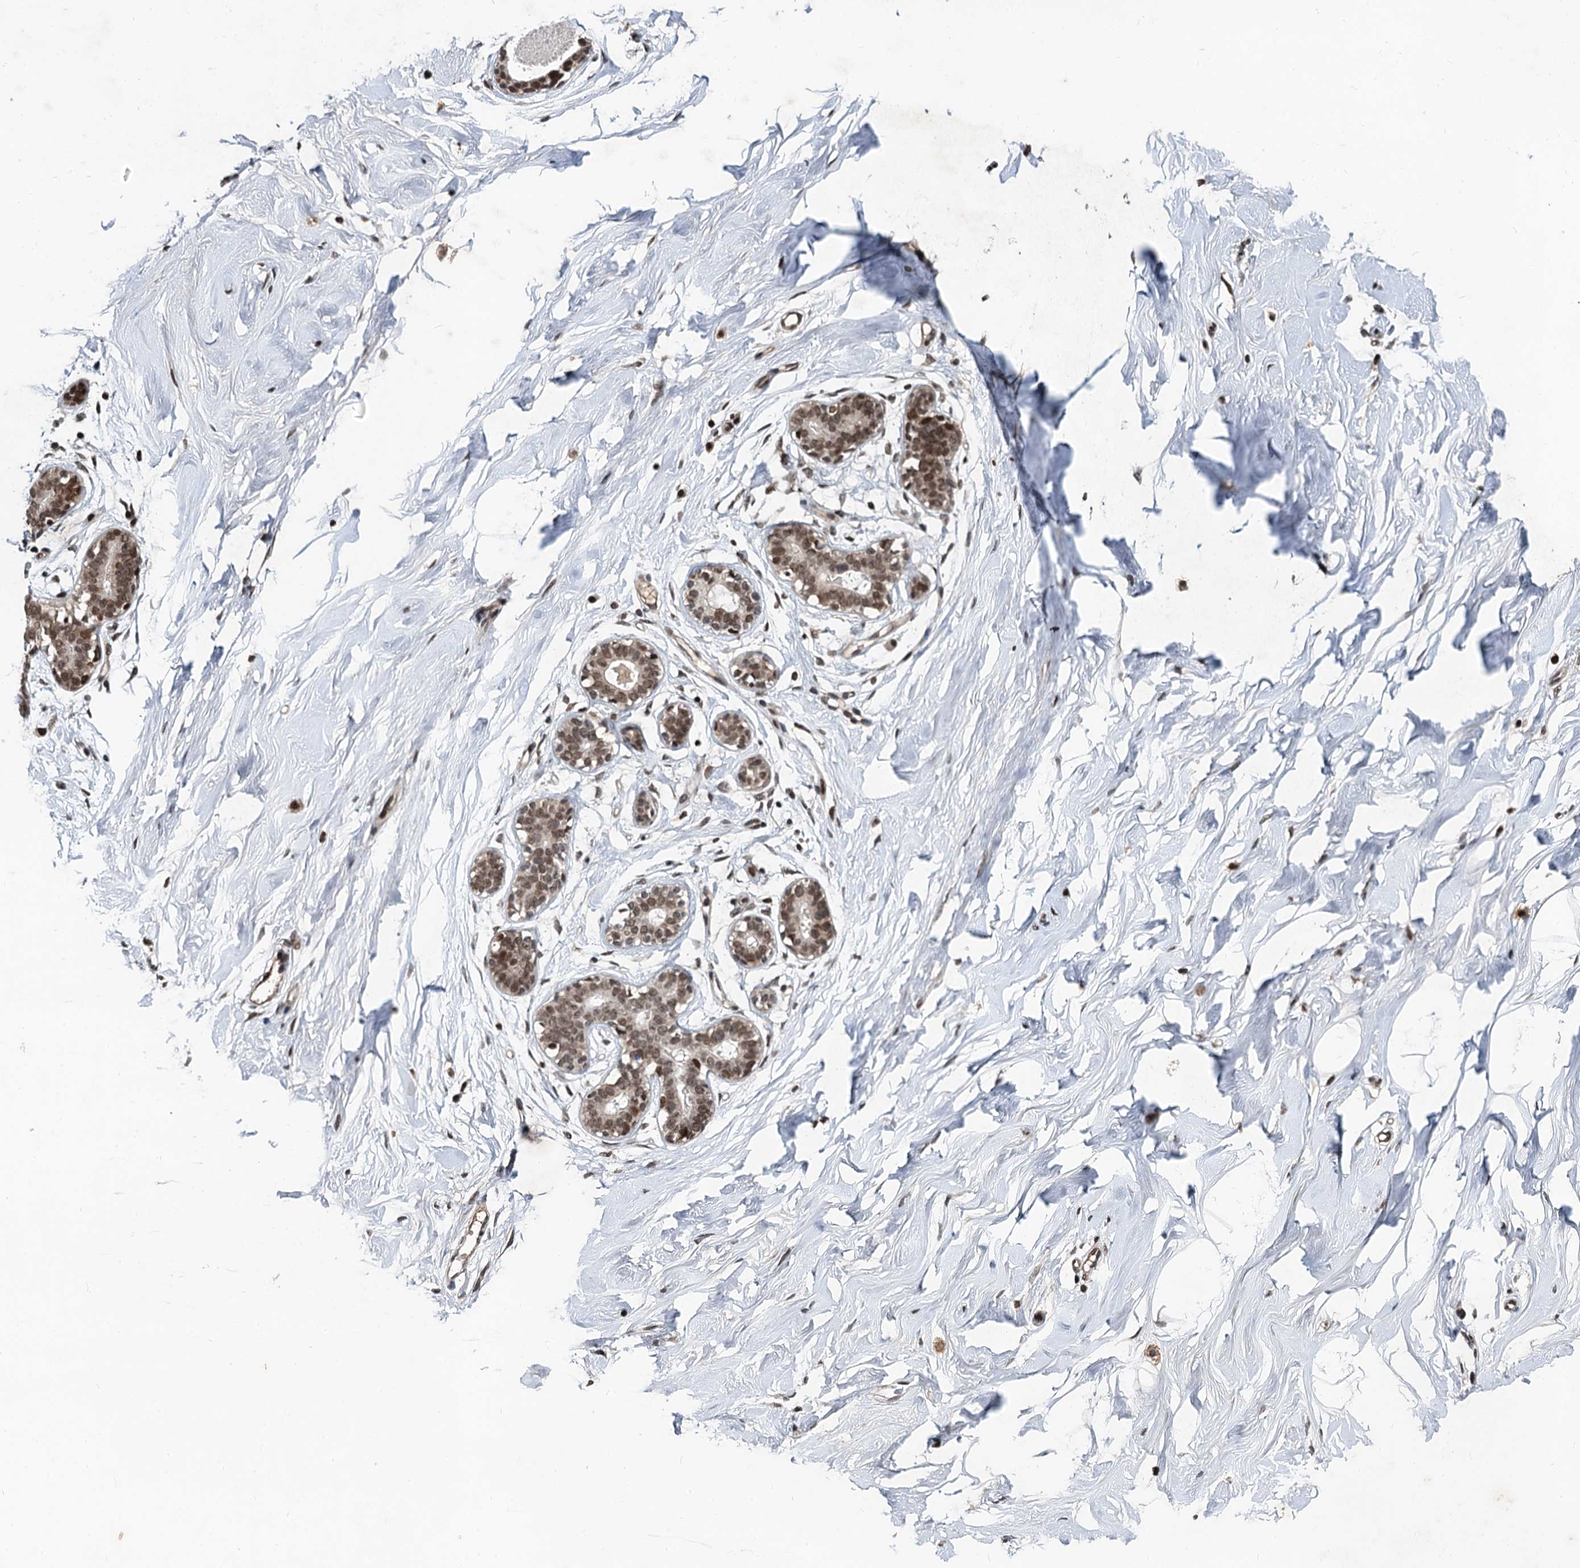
{"staining": {"intensity": "weak", "quantity": "<25%", "location": "nuclear"}, "tissue": "breast", "cell_type": "Adipocytes", "image_type": "normal", "snomed": [{"axis": "morphology", "description": "Normal tissue, NOS"}, {"axis": "morphology", "description": "Adenoma, NOS"}, {"axis": "topography", "description": "Breast"}], "caption": "Human breast stained for a protein using immunohistochemistry (IHC) reveals no expression in adipocytes.", "gene": "FAM217B", "patient": {"sex": "female", "age": 23}}